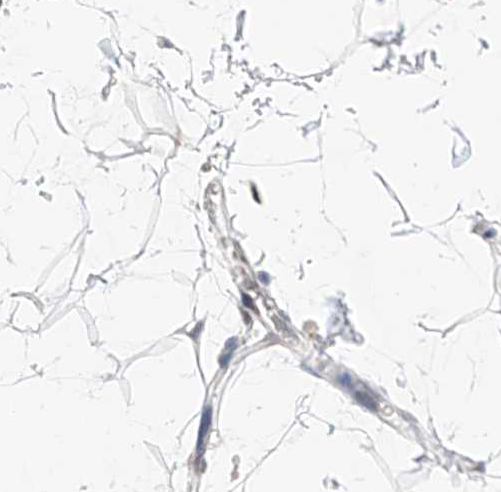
{"staining": {"intensity": "negative", "quantity": "none", "location": "none"}, "tissue": "adipose tissue", "cell_type": "Adipocytes", "image_type": "normal", "snomed": [{"axis": "morphology", "description": "Normal tissue, NOS"}, {"axis": "topography", "description": "Soft tissue"}], "caption": "Adipocytes are negative for brown protein staining in unremarkable adipose tissue. The staining was performed using DAB (3,3'-diaminobenzidine) to visualize the protein expression in brown, while the nuclei were stained in blue with hematoxylin (Magnification: 20x).", "gene": "KCNJ1", "patient": {"sex": "male", "age": 72}}